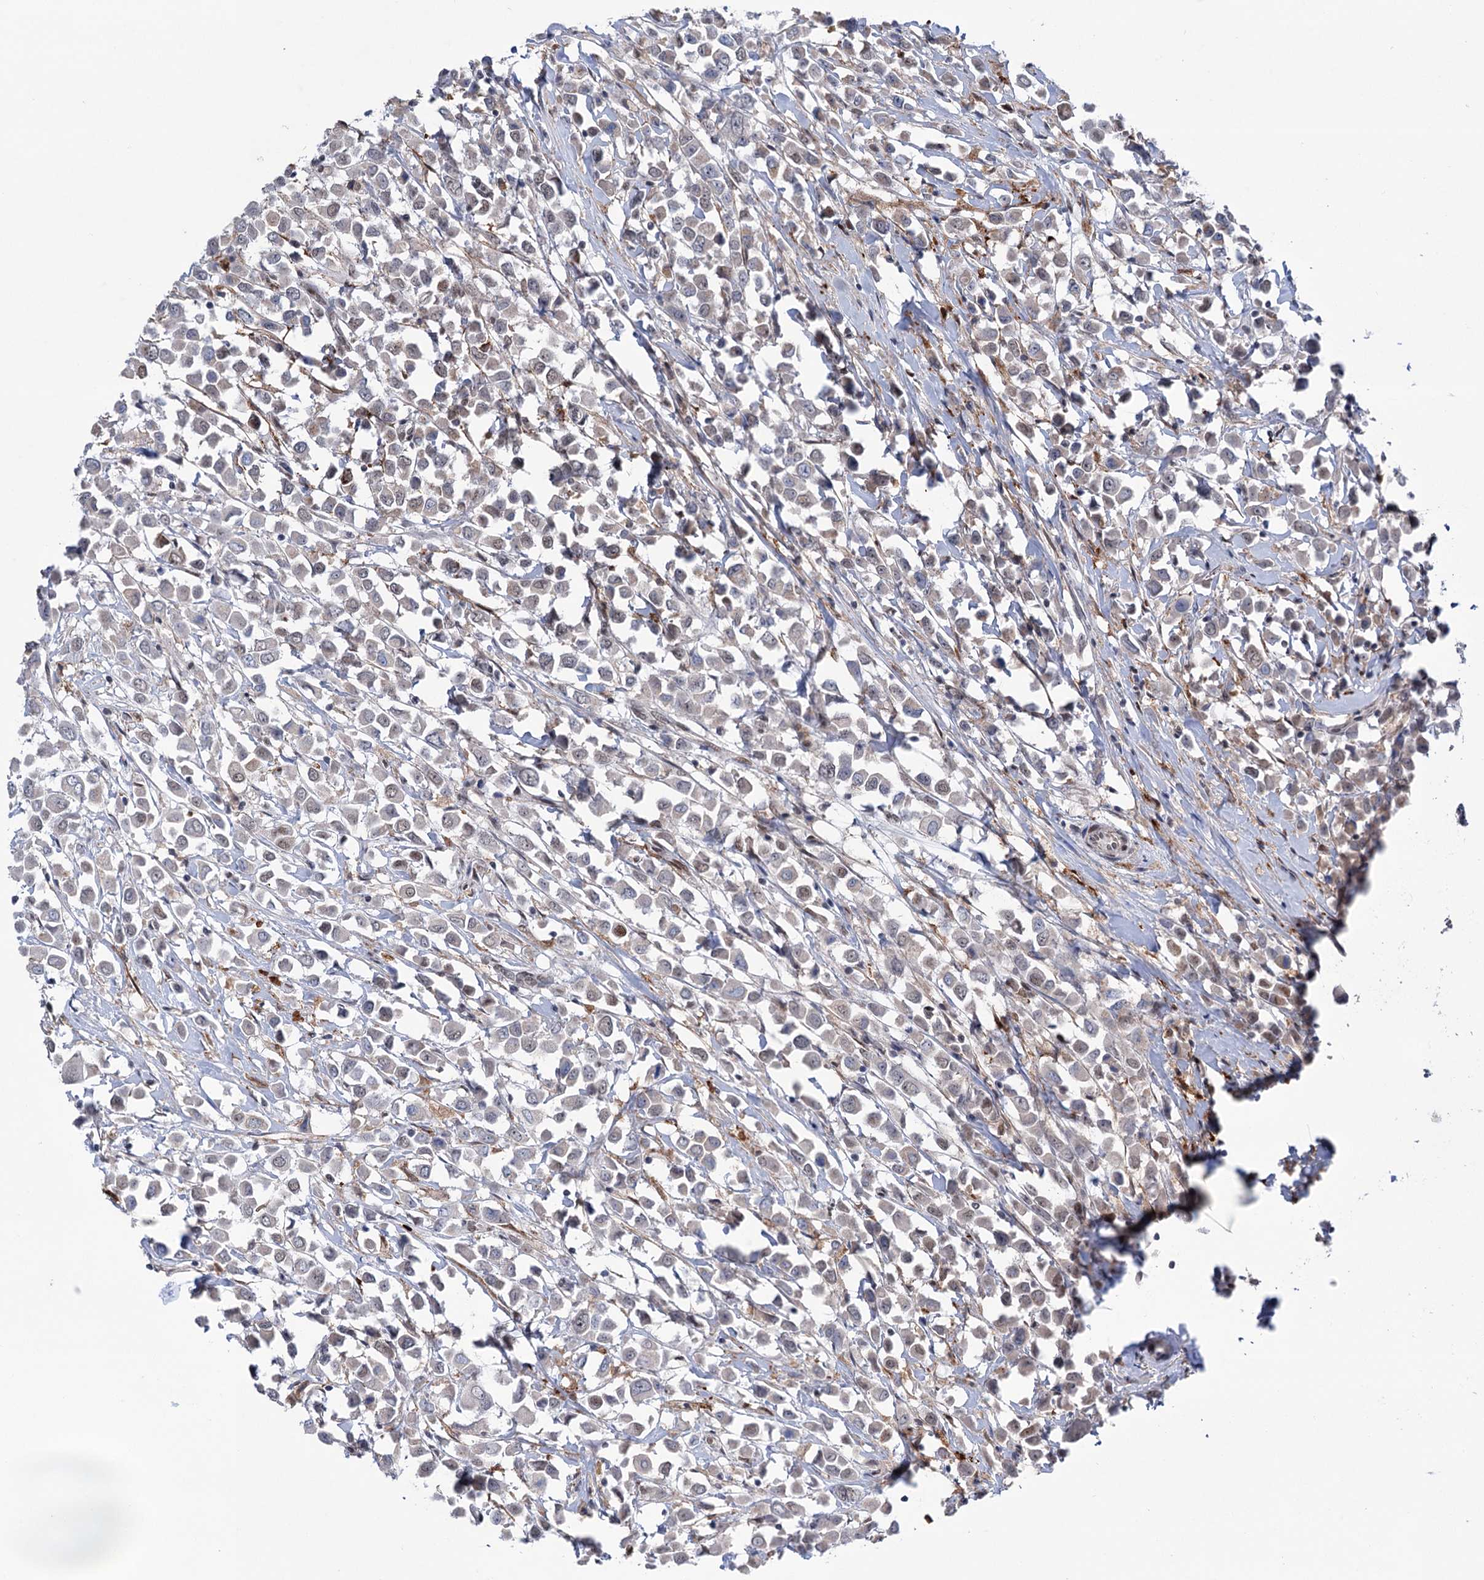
{"staining": {"intensity": "weak", "quantity": "<25%", "location": "nuclear"}, "tissue": "breast cancer", "cell_type": "Tumor cells", "image_type": "cancer", "snomed": [{"axis": "morphology", "description": "Duct carcinoma"}, {"axis": "topography", "description": "Breast"}], "caption": "Immunohistochemical staining of breast infiltrating ductal carcinoma demonstrates no significant expression in tumor cells. (DAB immunohistochemistry (IHC), high magnification).", "gene": "FAM53A", "patient": {"sex": "female", "age": 61}}